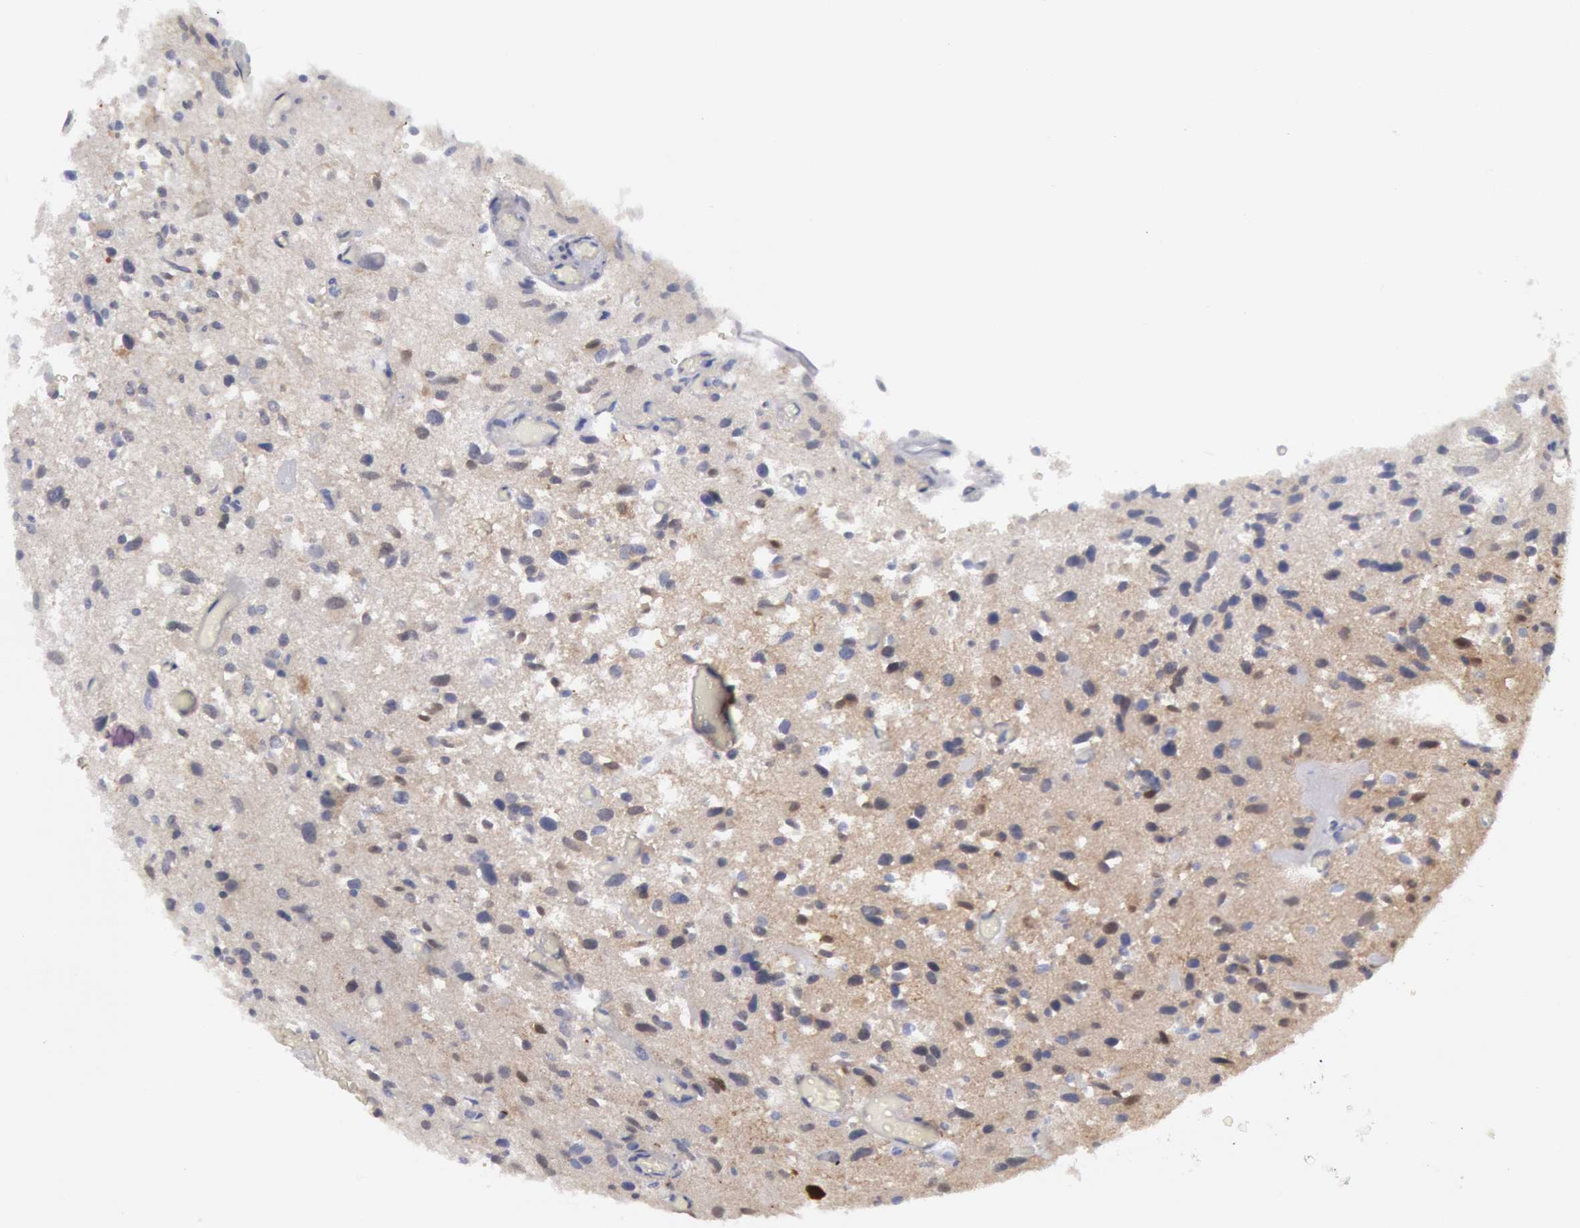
{"staining": {"intensity": "weak", "quantity": "<25%", "location": "cytoplasmic/membranous"}, "tissue": "glioma", "cell_type": "Tumor cells", "image_type": "cancer", "snomed": [{"axis": "morphology", "description": "Glioma, malignant, High grade"}, {"axis": "topography", "description": "Brain"}], "caption": "A high-resolution micrograph shows immunohistochemistry staining of glioma, which demonstrates no significant staining in tumor cells.", "gene": "FHL1", "patient": {"sex": "male", "age": 69}}